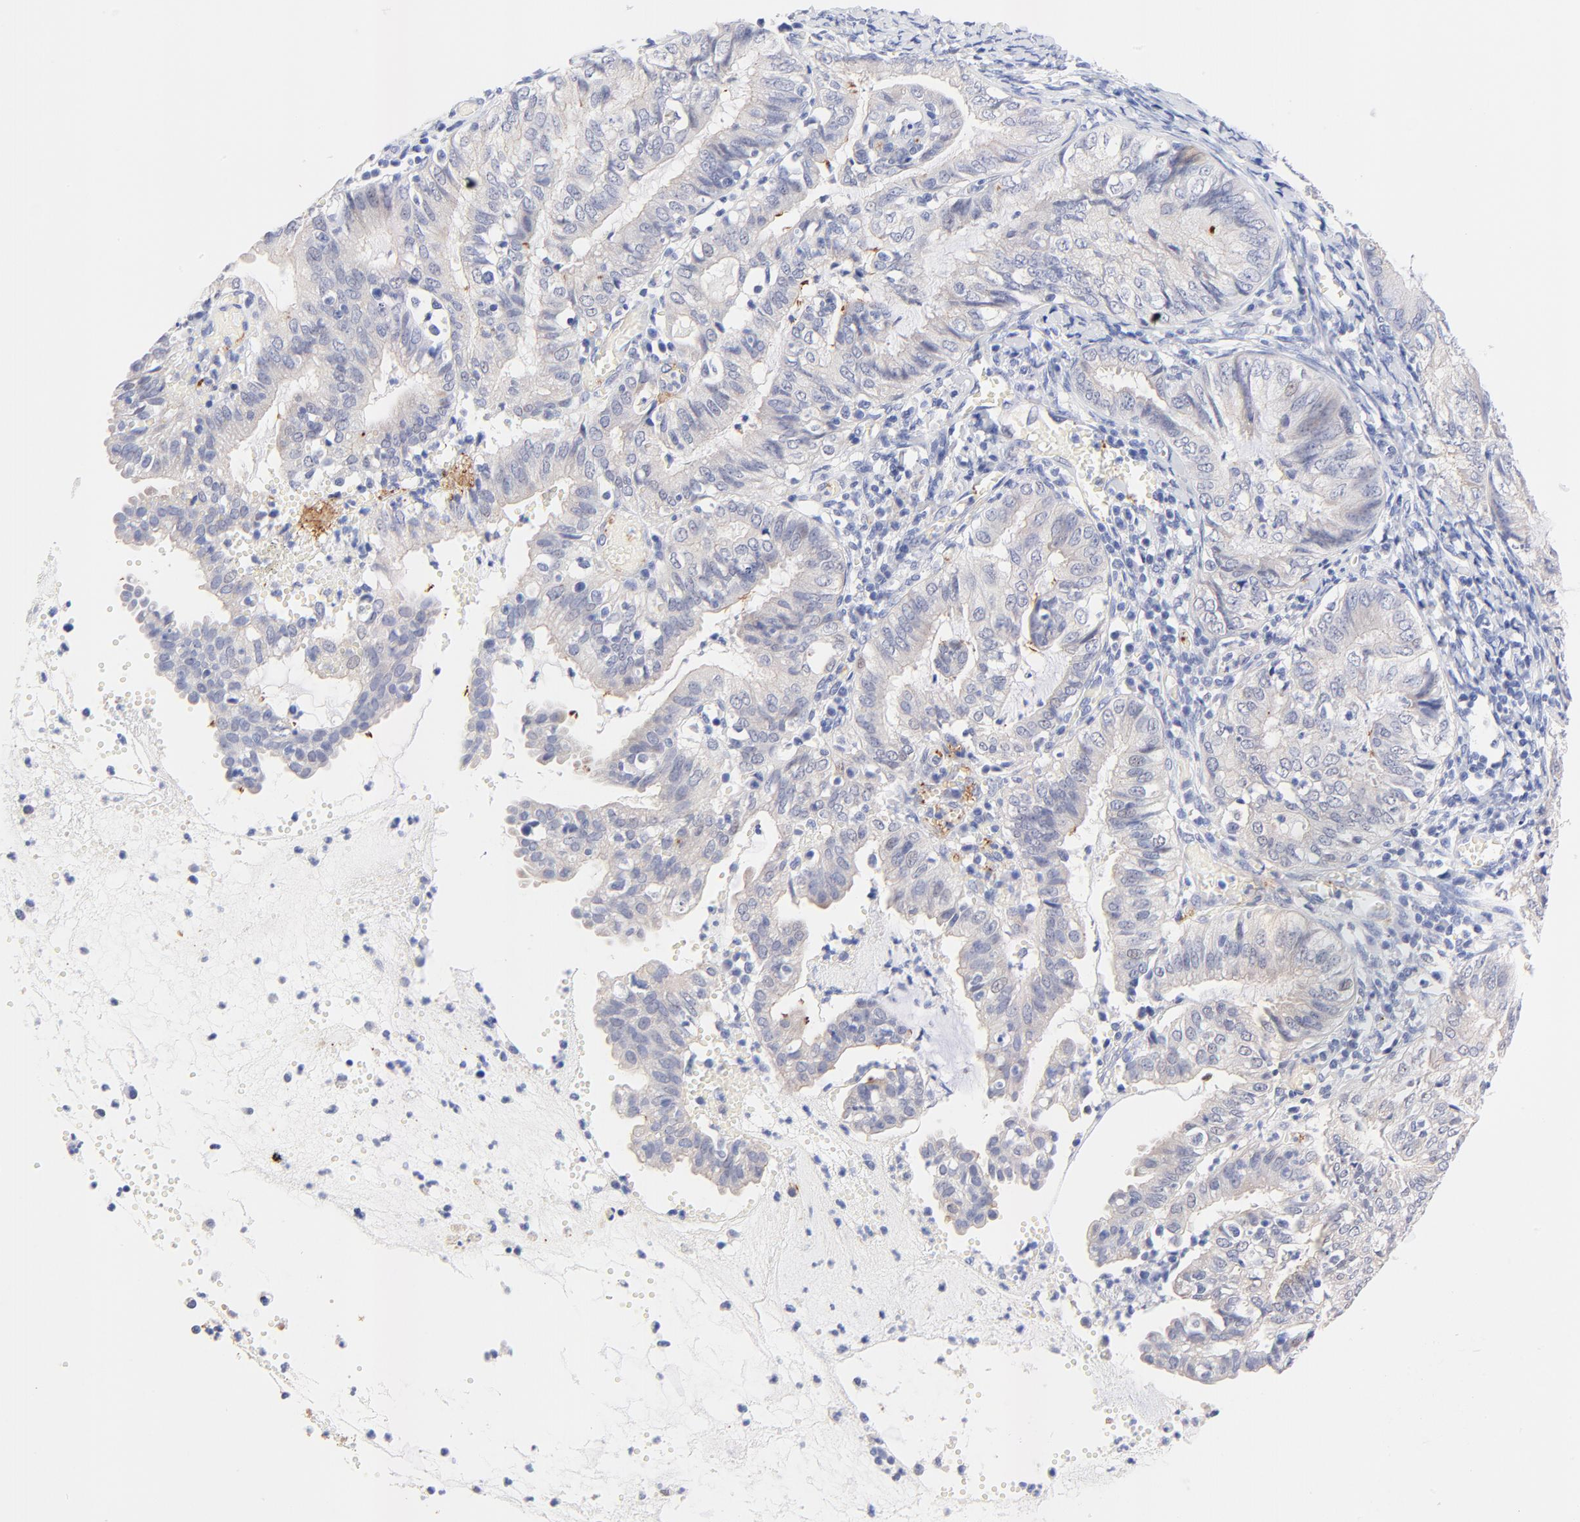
{"staining": {"intensity": "negative", "quantity": "none", "location": "none"}, "tissue": "endometrial cancer", "cell_type": "Tumor cells", "image_type": "cancer", "snomed": [{"axis": "morphology", "description": "Adenocarcinoma, NOS"}, {"axis": "topography", "description": "Endometrium"}], "caption": "The micrograph reveals no staining of tumor cells in endometrial cancer.", "gene": "FAM117B", "patient": {"sex": "female", "age": 66}}